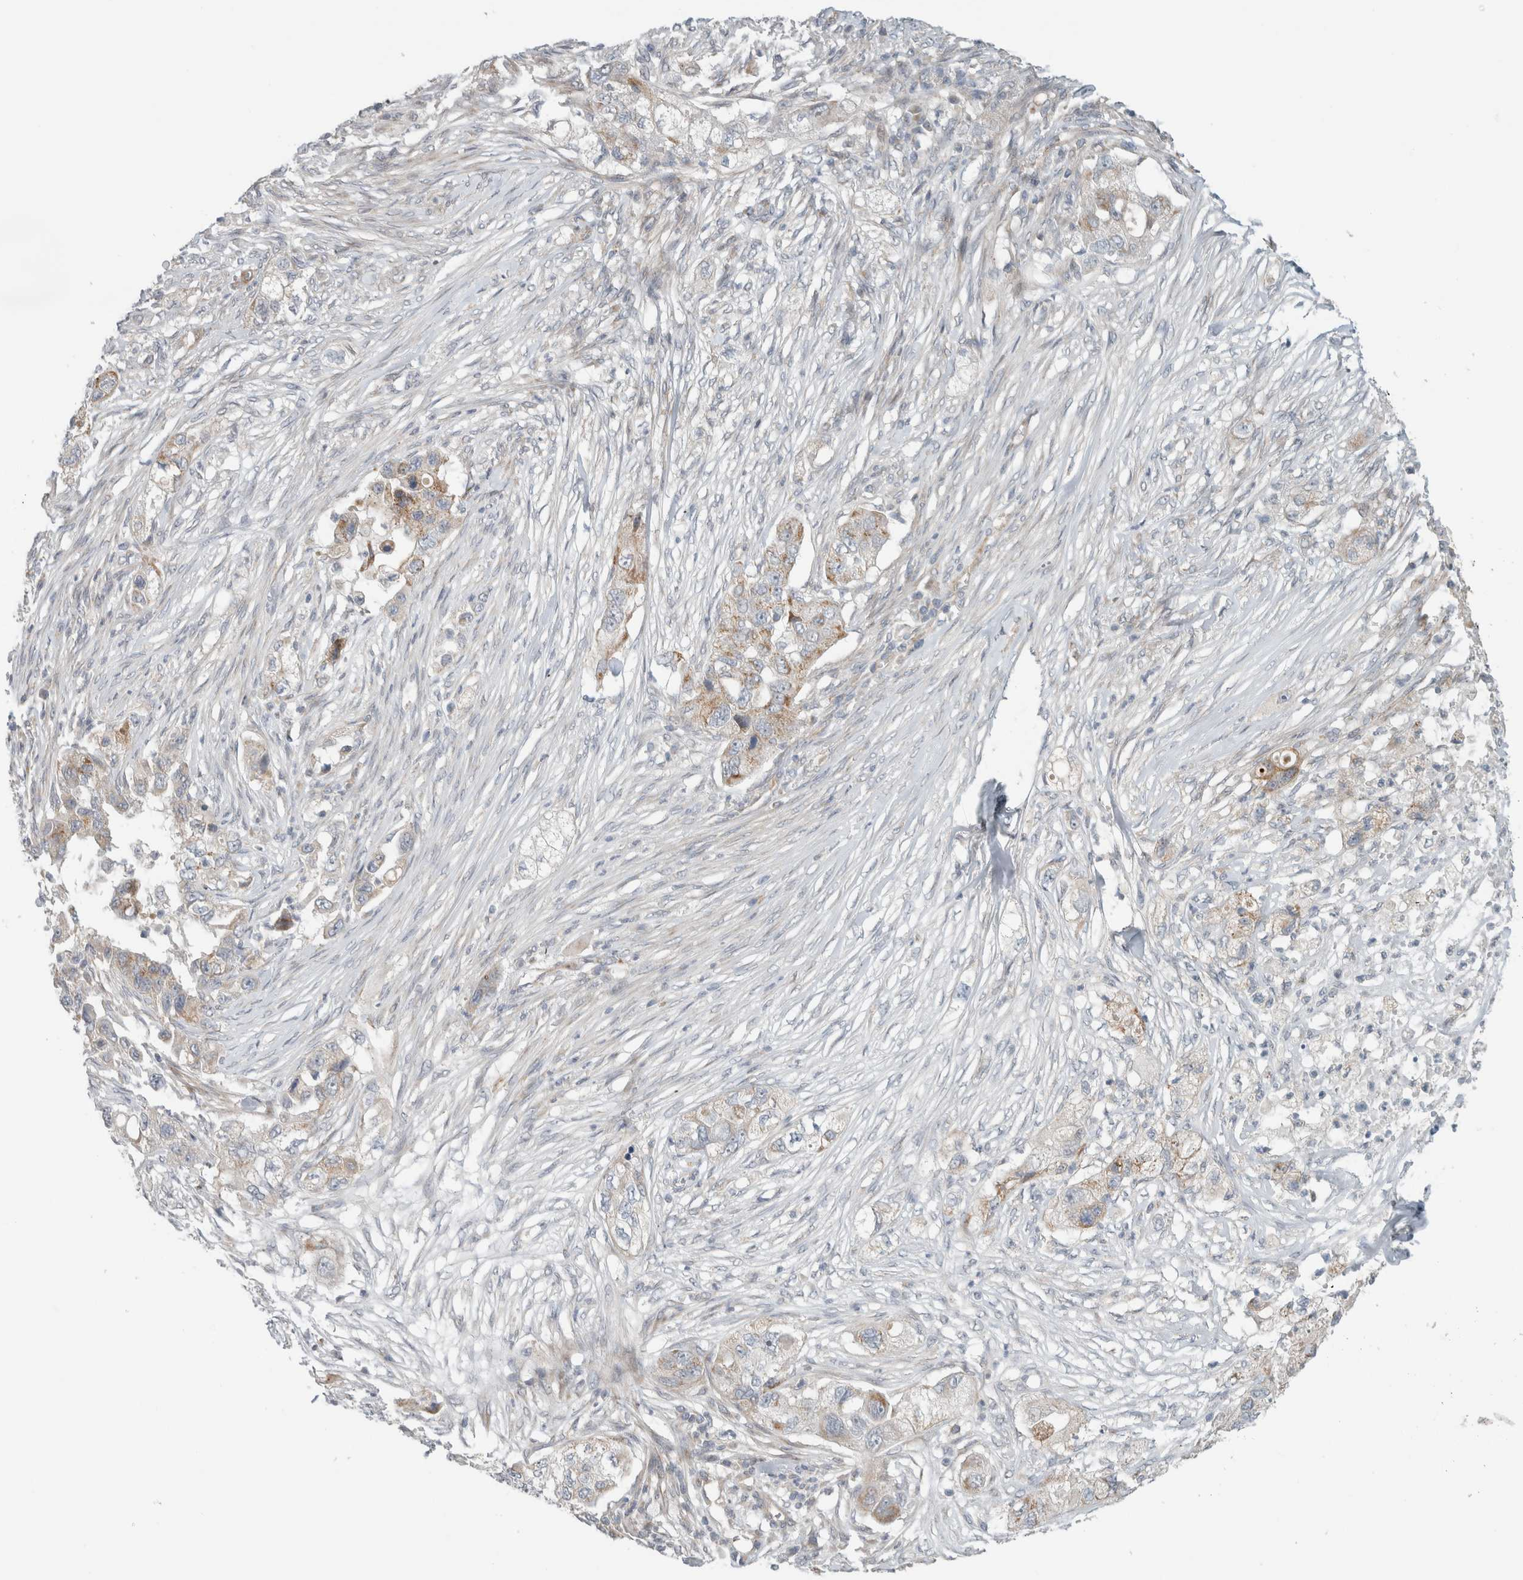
{"staining": {"intensity": "moderate", "quantity": "25%-75%", "location": "cytoplasmic/membranous"}, "tissue": "pancreatic cancer", "cell_type": "Tumor cells", "image_type": "cancer", "snomed": [{"axis": "morphology", "description": "Adenocarcinoma, NOS"}, {"axis": "topography", "description": "Pancreas"}], "caption": "Tumor cells display medium levels of moderate cytoplasmic/membranous positivity in about 25%-75% of cells in adenocarcinoma (pancreatic).", "gene": "KPNA5", "patient": {"sex": "female", "age": 78}}